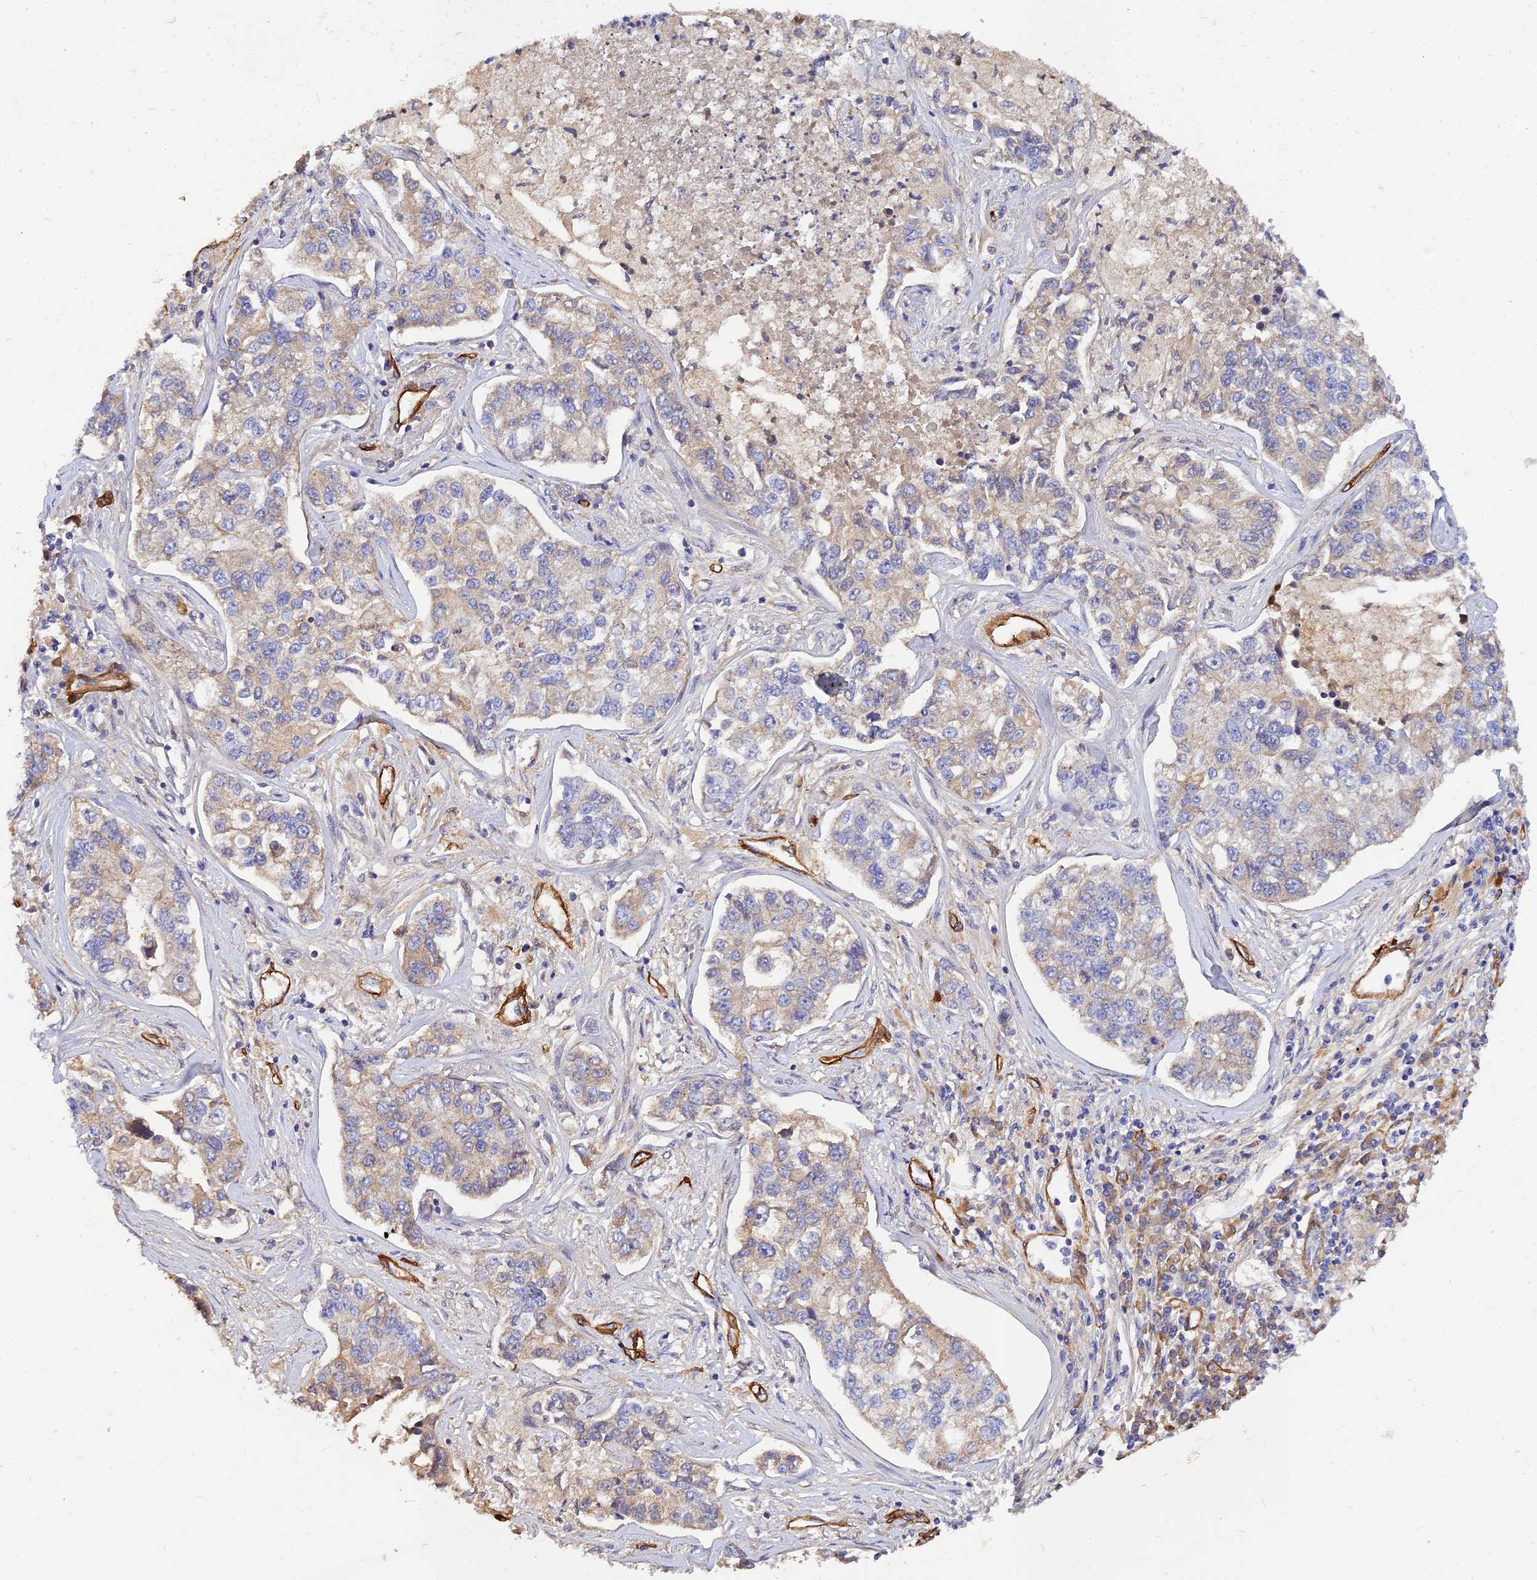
{"staining": {"intensity": "weak", "quantity": "<25%", "location": "cytoplasmic/membranous"}, "tissue": "lung cancer", "cell_type": "Tumor cells", "image_type": "cancer", "snomed": [{"axis": "morphology", "description": "Adenocarcinoma, NOS"}, {"axis": "topography", "description": "Lung"}], "caption": "Histopathology image shows no protein expression in tumor cells of lung cancer (adenocarcinoma) tissue.", "gene": "MRPL35", "patient": {"sex": "male", "age": 49}}